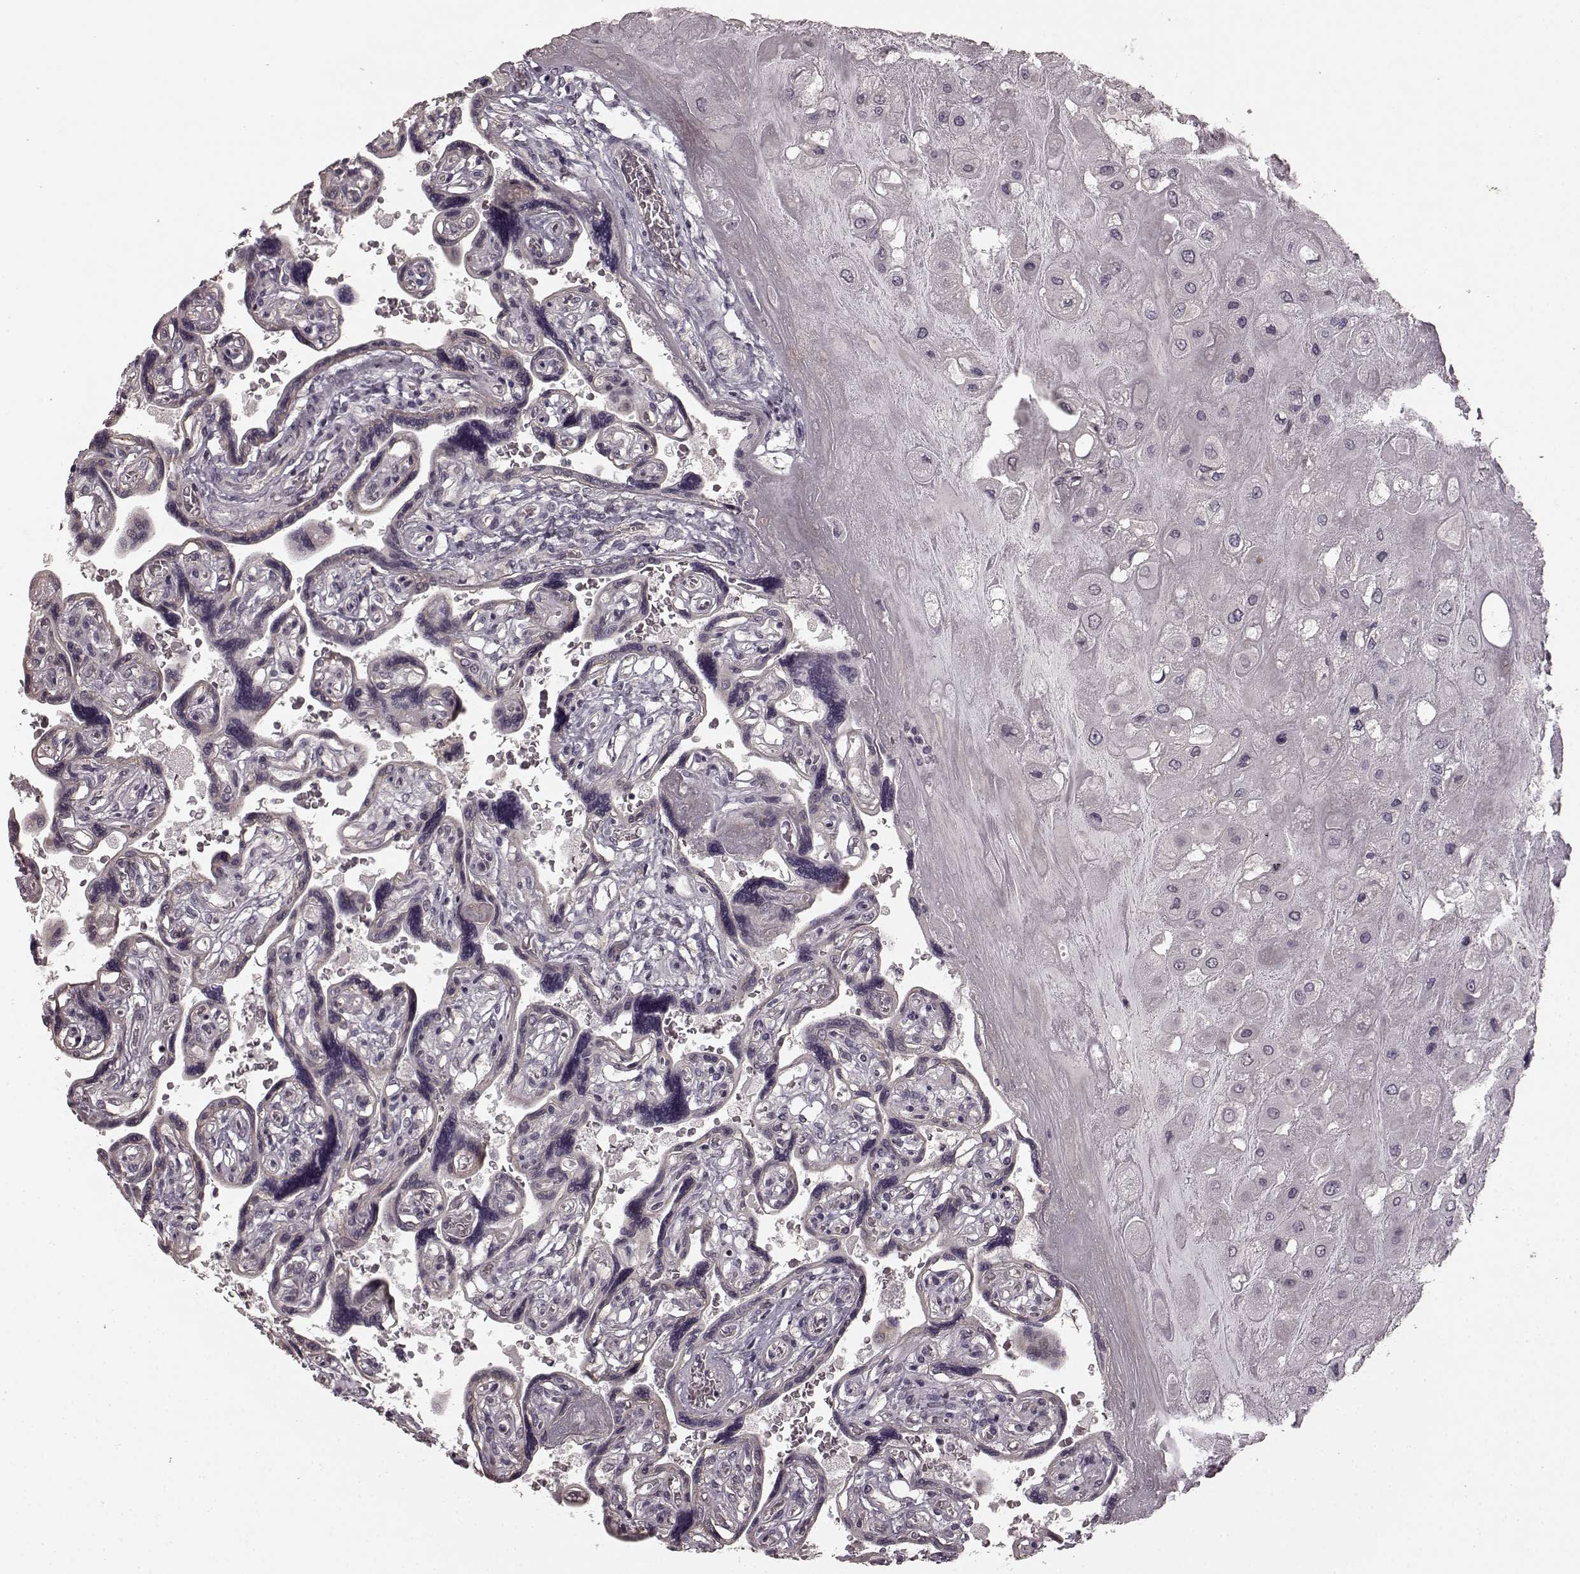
{"staining": {"intensity": "negative", "quantity": "none", "location": "none"}, "tissue": "placenta", "cell_type": "Decidual cells", "image_type": "normal", "snomed": [{"axis": "morphology", "description": "Normal tissue, NOS"}, {"axis": "topography", "description": "Placenta"}], "caption": "Immunohistochemistry micrograph of benign human placenta stained for a protein (brown), which shows no expression in decidual cells. (DAB (3,3'-diaminobenzidine) immunohistochemistry visualized using brightfield microscopy, high magnification).", "gene": "PRKCE", "patient": {"sex": "female", "age": 32}}